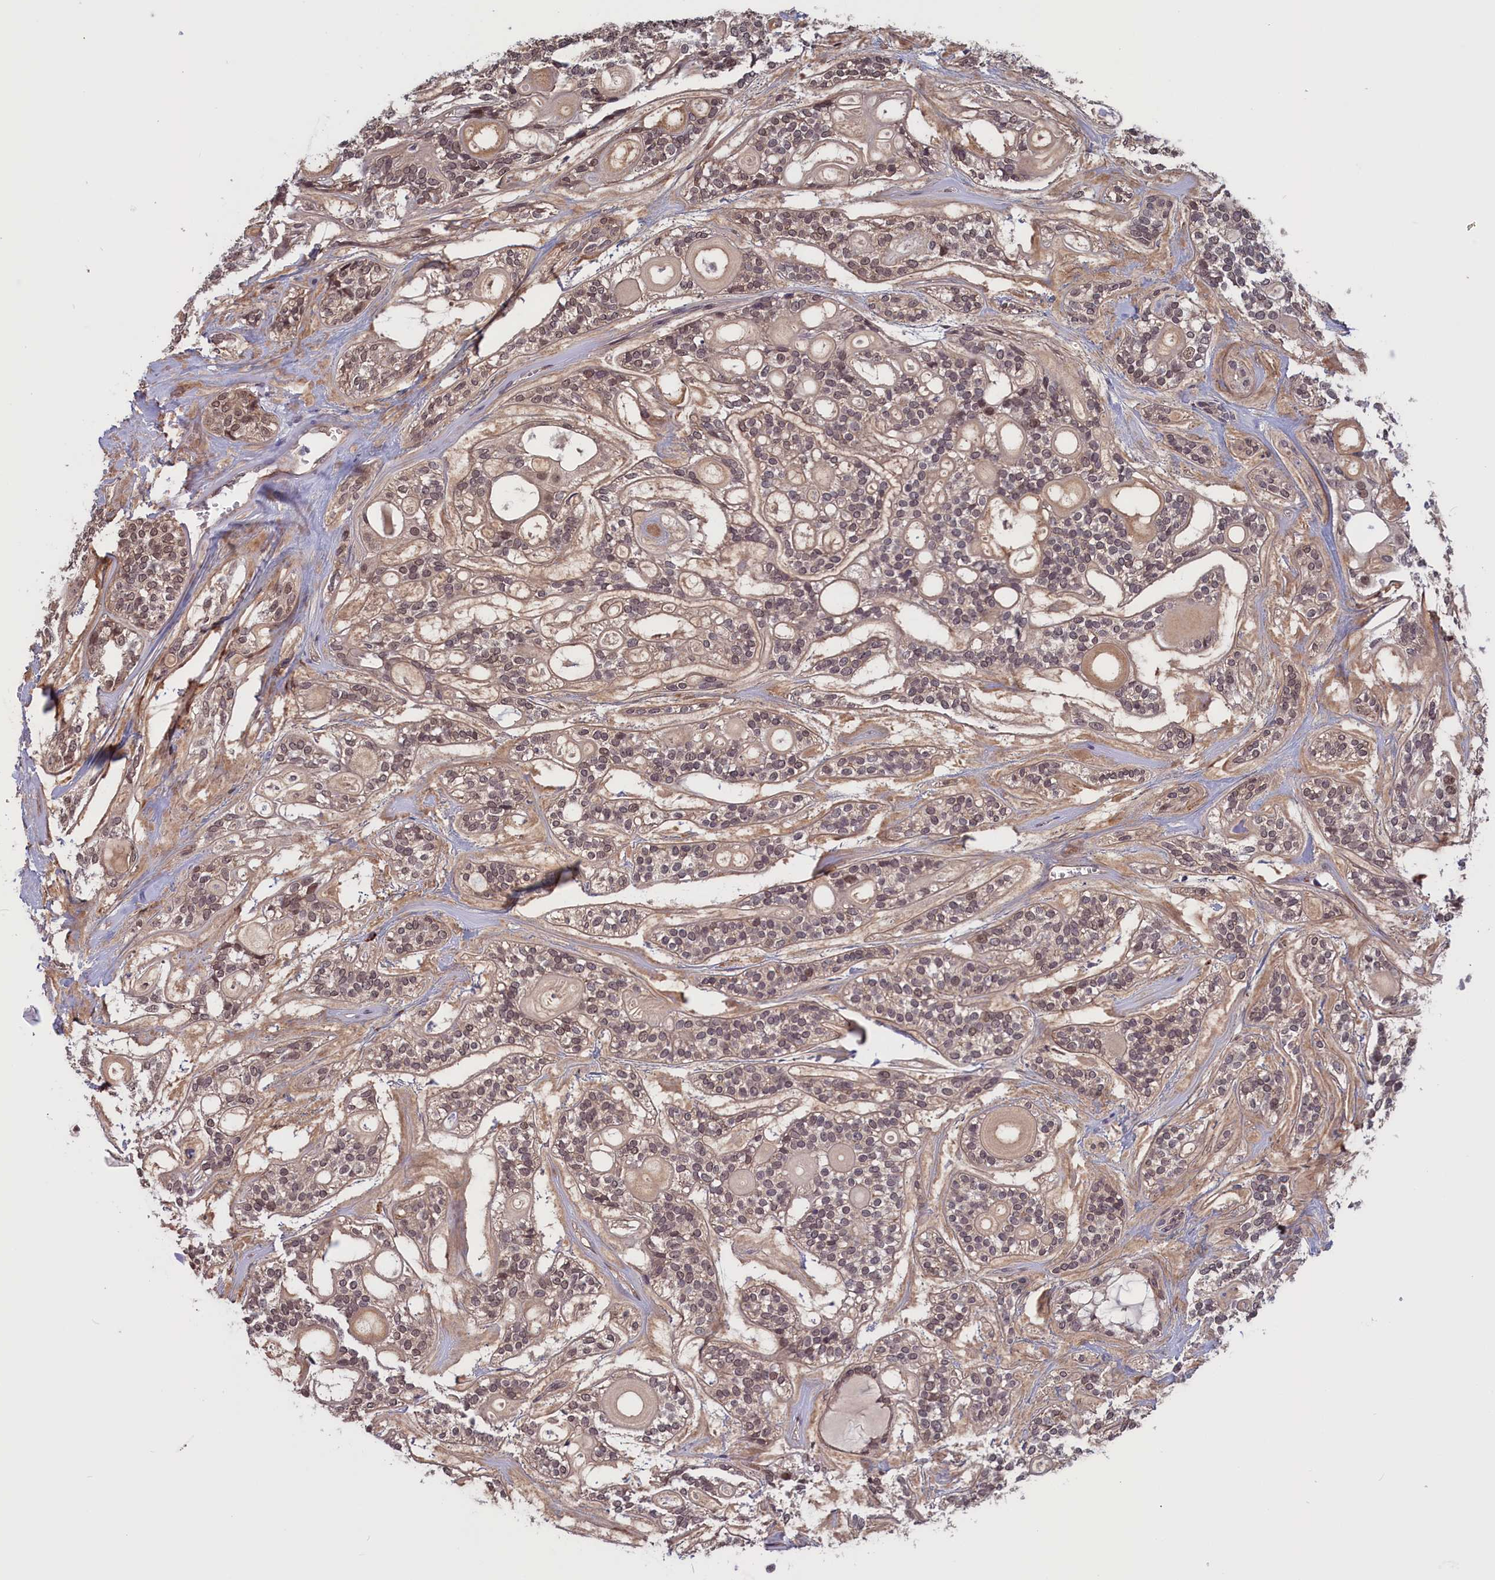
{"staining": {"intensity": "weak", "quantity": ">75%", "location": "nuclear"}, "tissue": "head and neck cancer", "cell_type": "Tumor cells", "image_type": "cancer", "snomed": [{"axis": "morphology", "description": "Adenocarcinoma, NOS"}, {"axis": "topography", "description": "Head-Neck"}], "caption": "There is low levels of weak nuclear expression in tumor cells of adenocarcinoma (head and neck), as demonstrated by immunohistochemical staining (brown color).", "gene": "PLP2", "patient": {"sex": "male", "age": 66}}